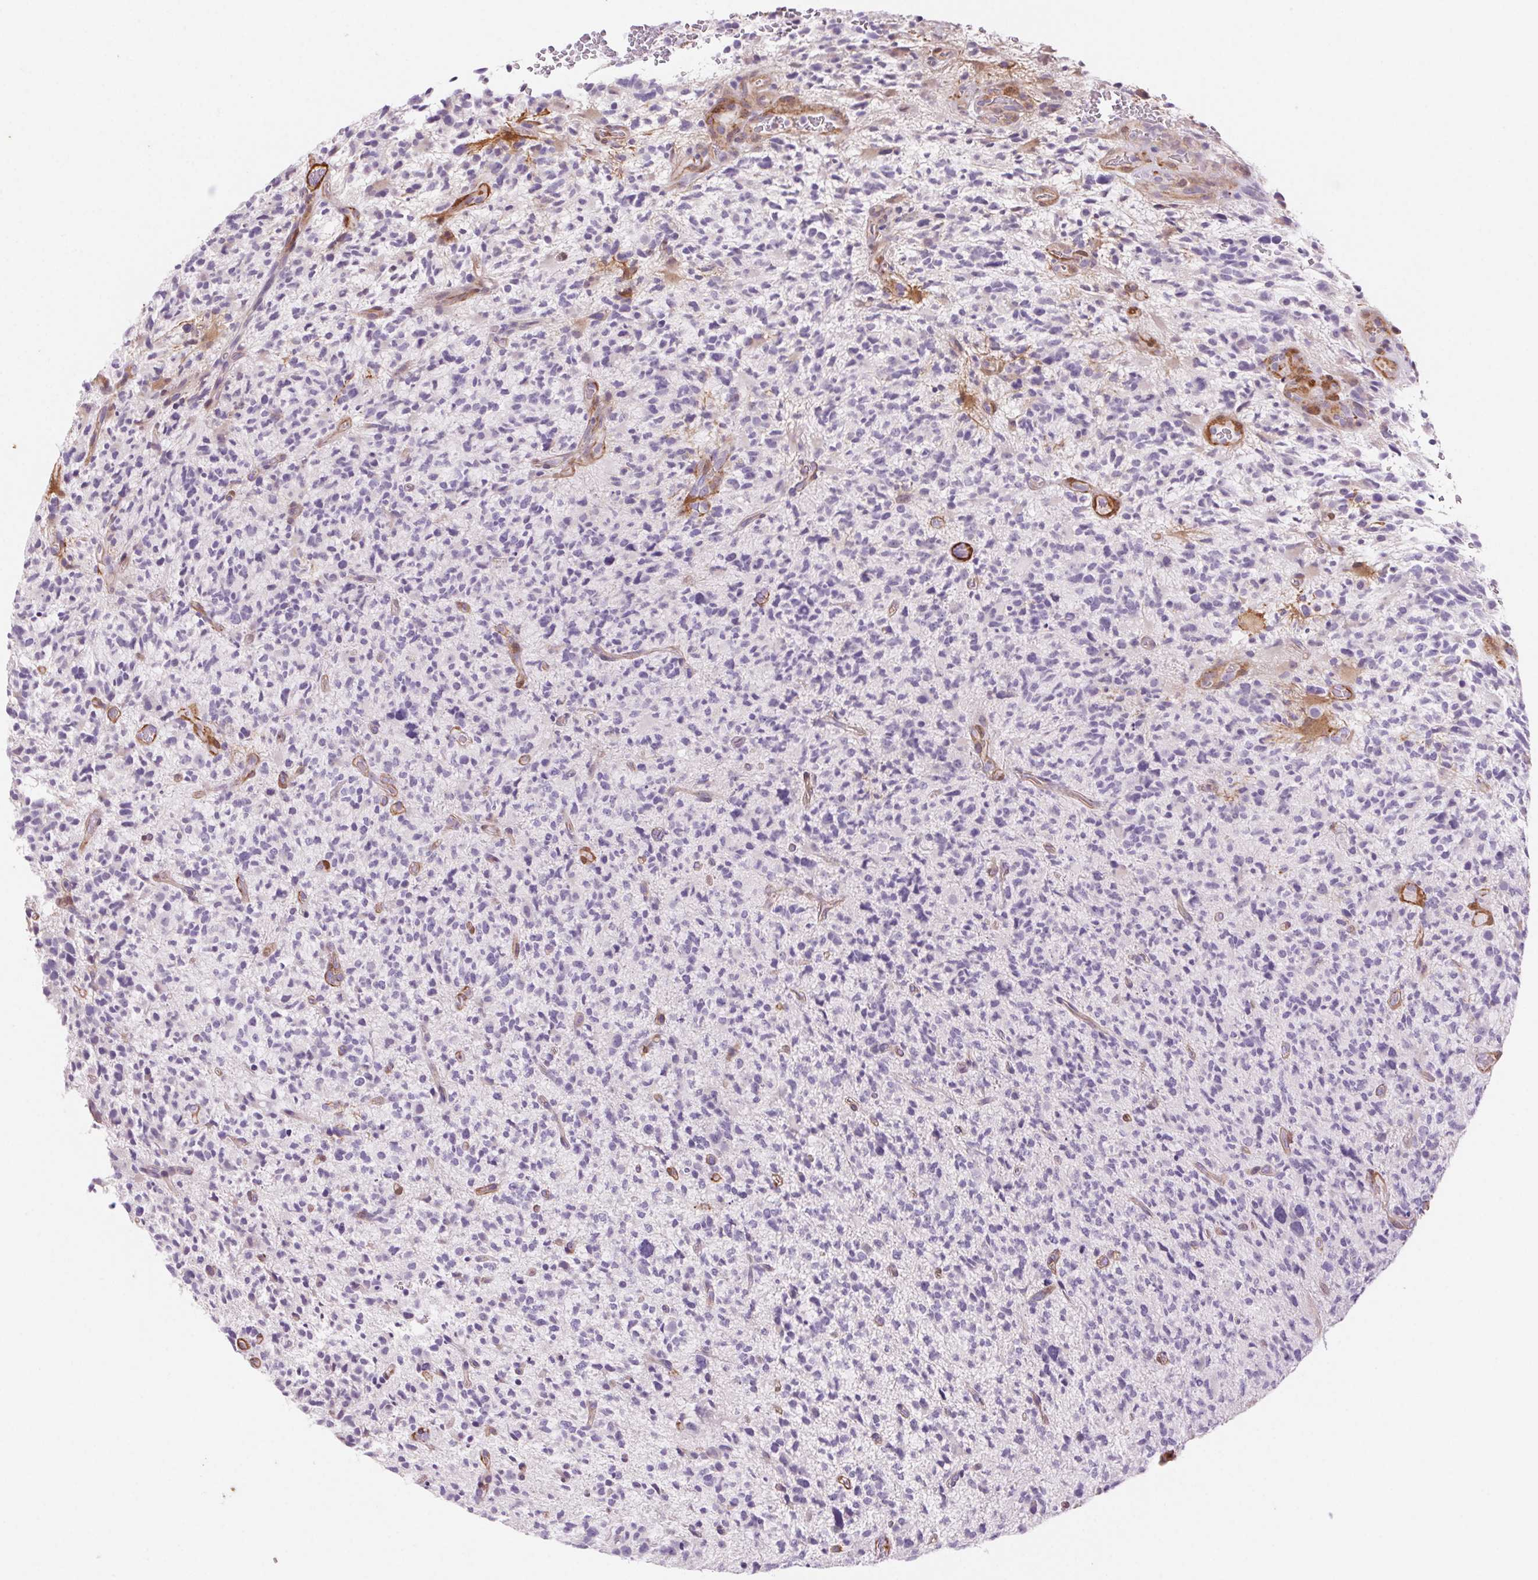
{"staining": {"intensity": "negative", "quantity": "none", "location": "none"}, "tissue": "glioma", "cell_type": "Tumor cells", "image_type": "cancer", "snomed": [{"axis": "morphology", "description": "Glioma, malignant, High grade"}, {"axis": "topography", "description": "Brain"}], "caption": "This is an immunohistochemistry (IHC) image of human glioma. There is no positivity in tumor cells.", "gene": "GPX8", "patient": {"sex": "female", "age": 71}}